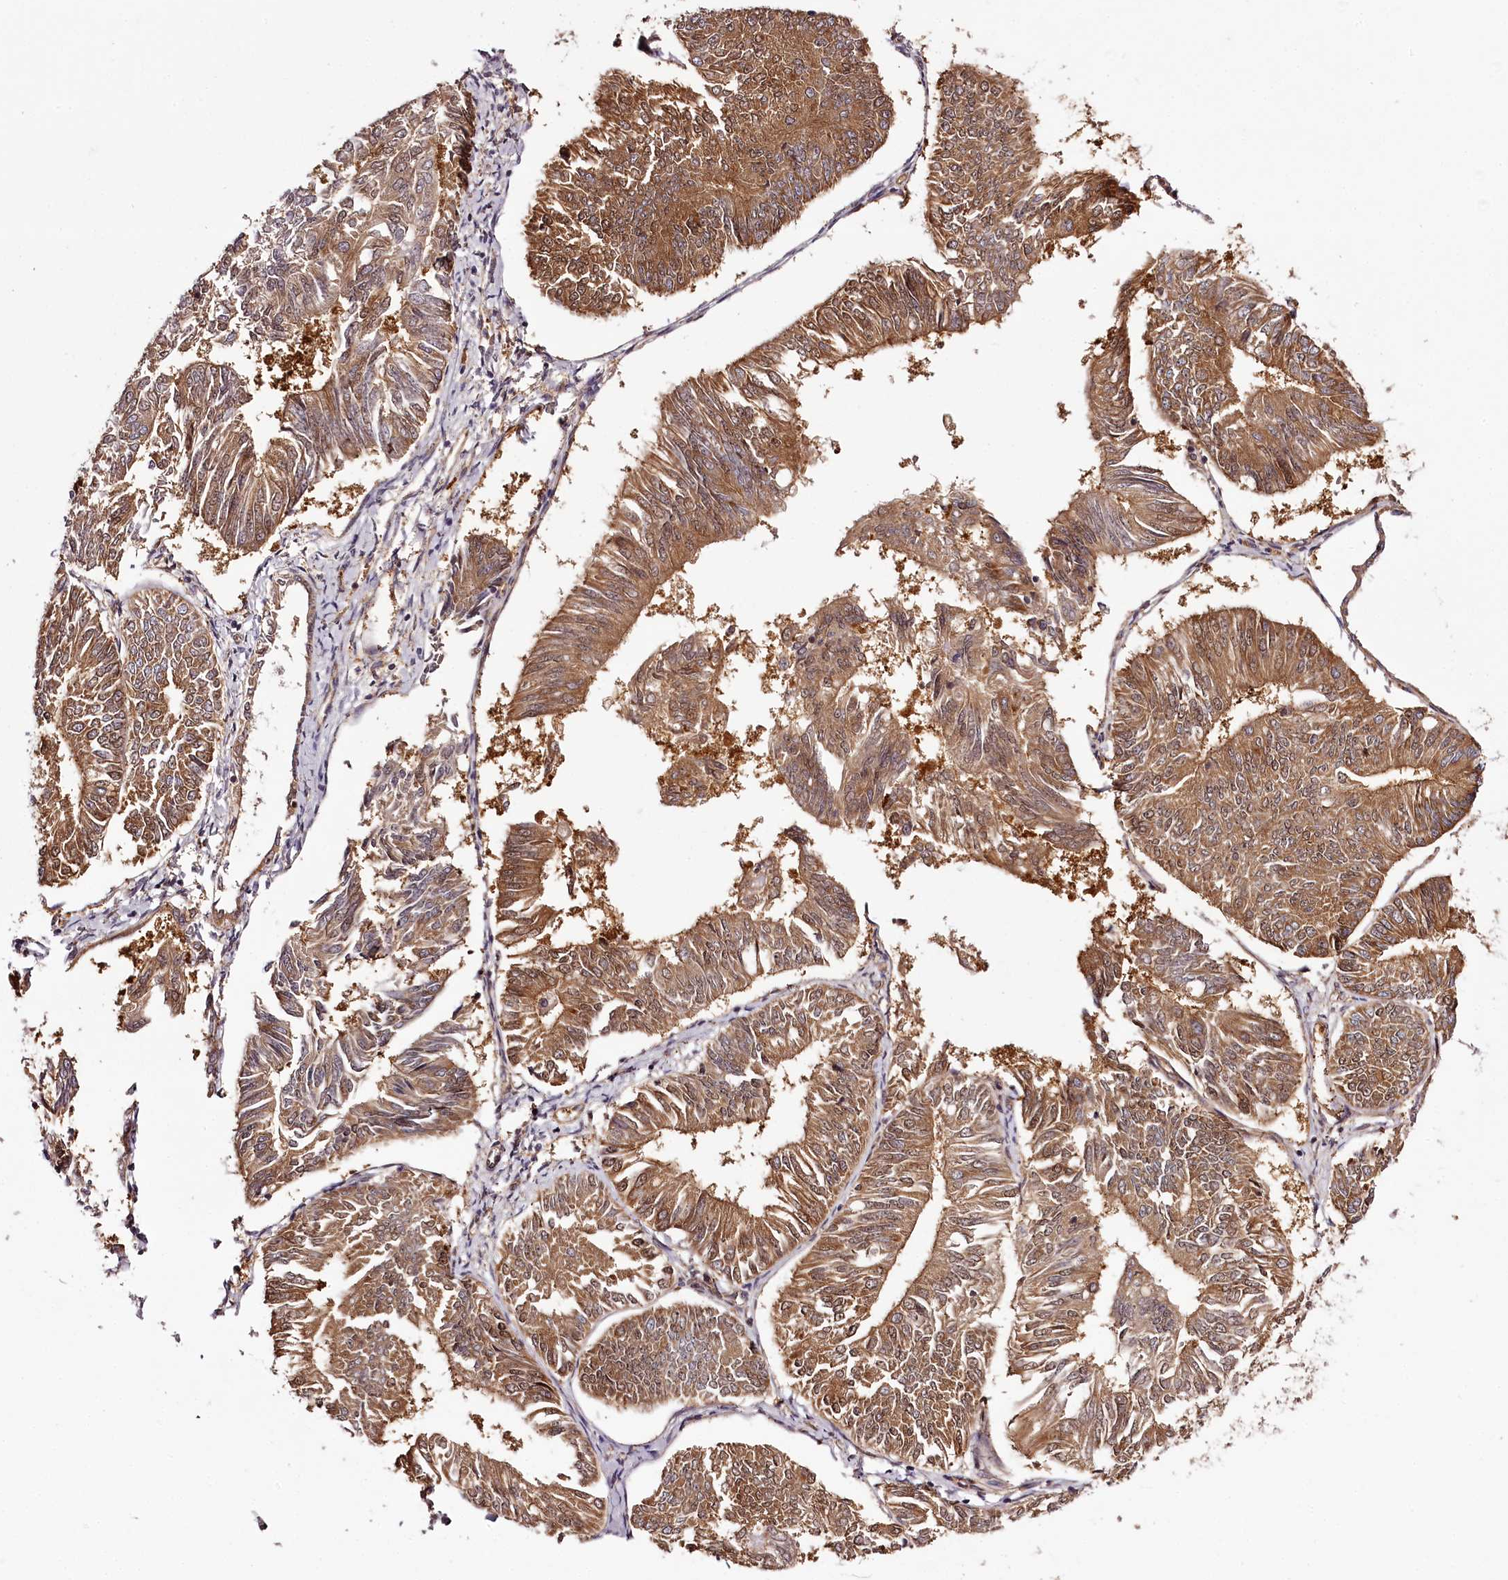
{"staining": {"intensity": "moderate", "quantity": ">75%", "location": "cytoplasmic/membranous"}, "tissue": "endometrial cancer", "cell_type": "Tumor cells", "image_type": "cancer", "snomed": [{"axis": "morphology", "description": "Adenocarcinoma, NOS"}, {"axis": "topography", "description": "Endometrium"}], "caption": "Immunohistochemistry histopathology image of adenocarcinoma (endometrial) stained for a protein (brown), which displays medium levels of moderate cytoplasmic/membranous positivity in approximately >75% of tumor cells.", "gene": "TARS1", "patient": {"sex": "female", "age": 58}}